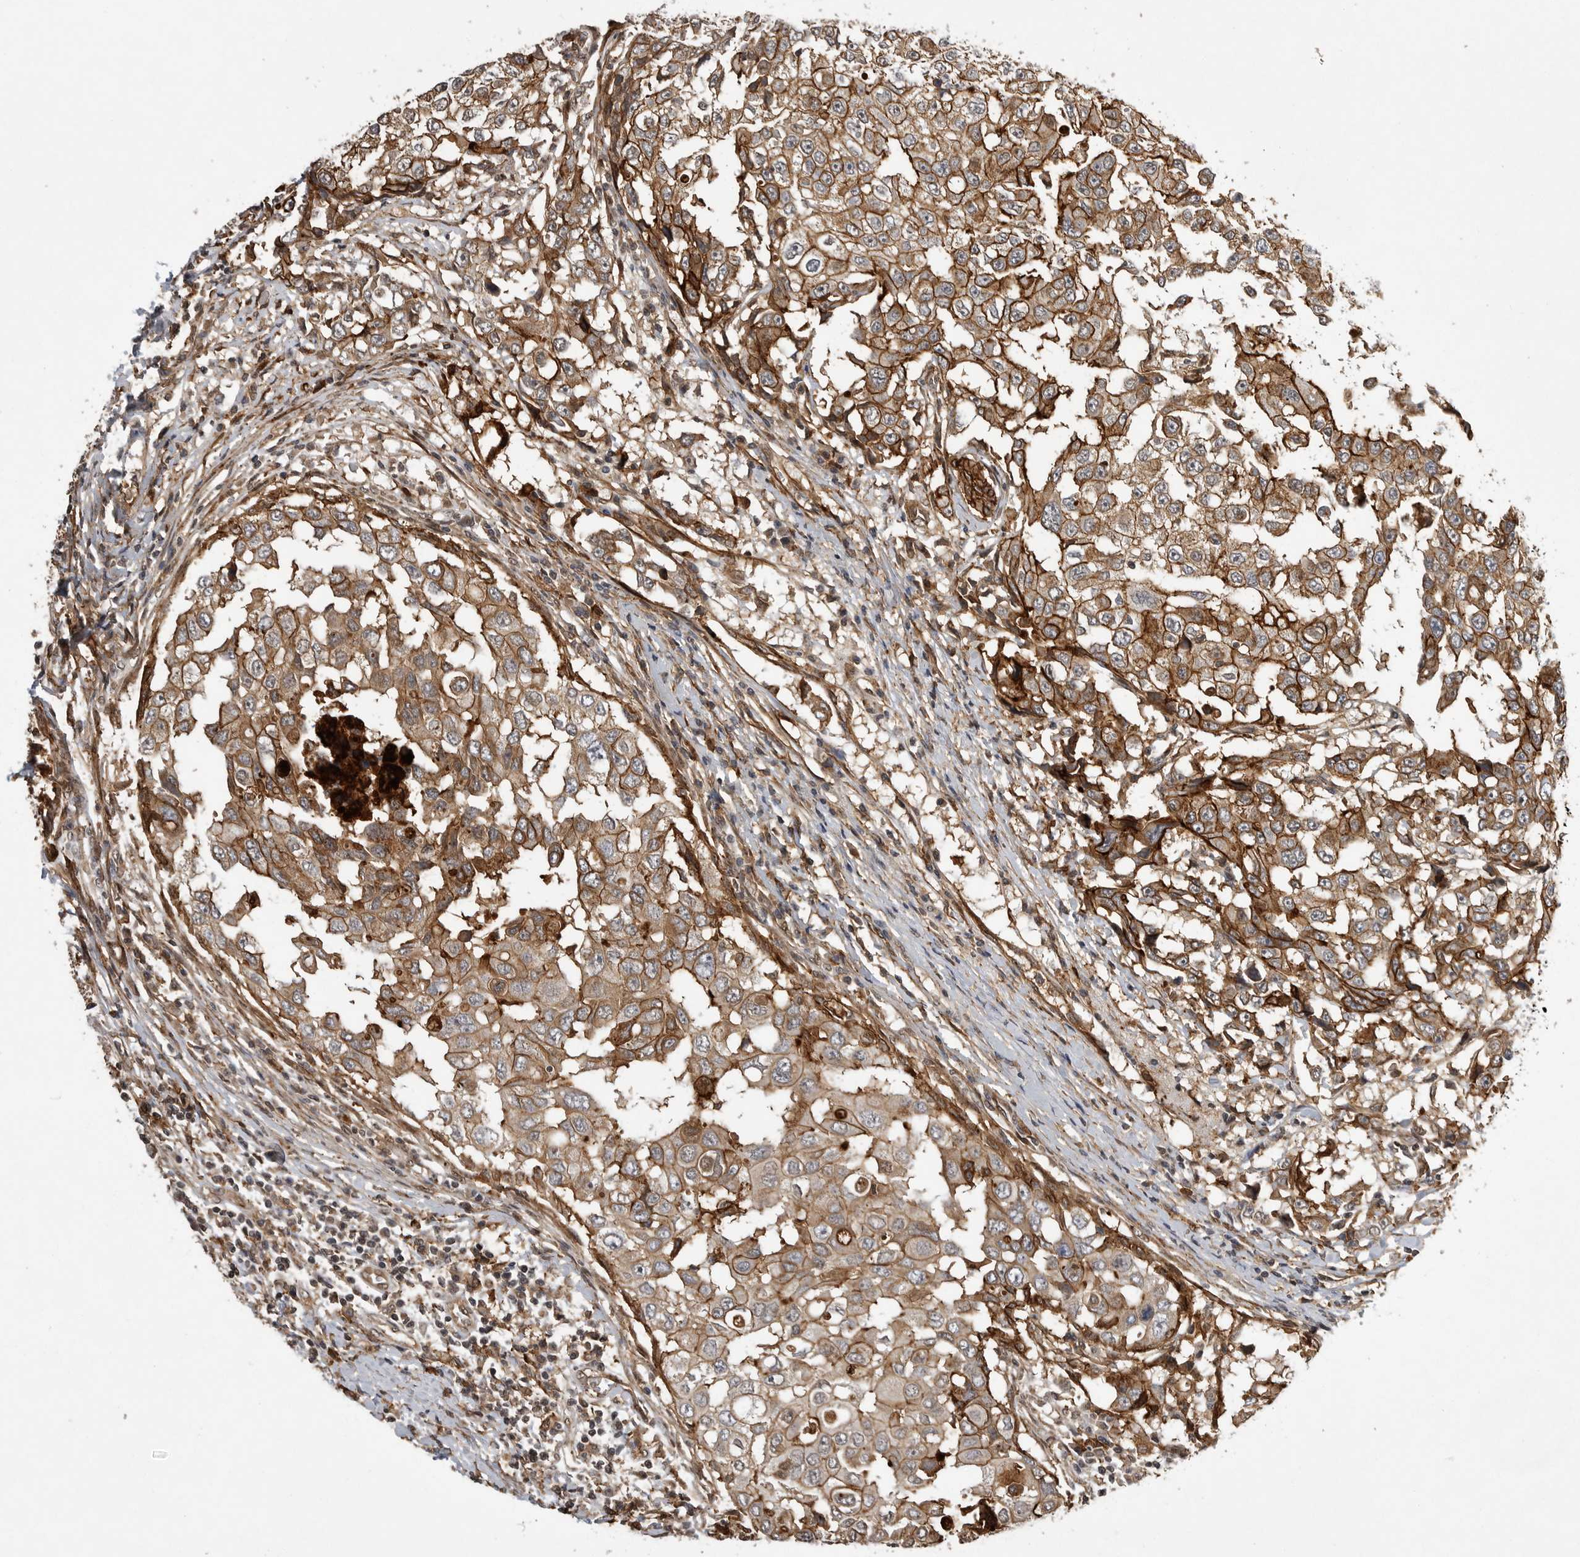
{"staining": {"intensity": "strong", "quantity": ">75%", "location": "cytoplasmic/membranous"}, "tissue": "breast cancer", "cell_type": "Tumor cells", "image_type": "cancer", "snomed": [{"axis": "morphology", "description": "Duct carcinoma"}, {"axis": "topography", "description": "Breast"}], "caption": "Protein positivity by immunohistochemistry exhibits strong cytoplasmic/membranous expression in about >75% of tumor cells in invasive ductal carcinoma (breast).", "gene": "NECTIN1", "patient": {"sex": "female", "age": 27}}